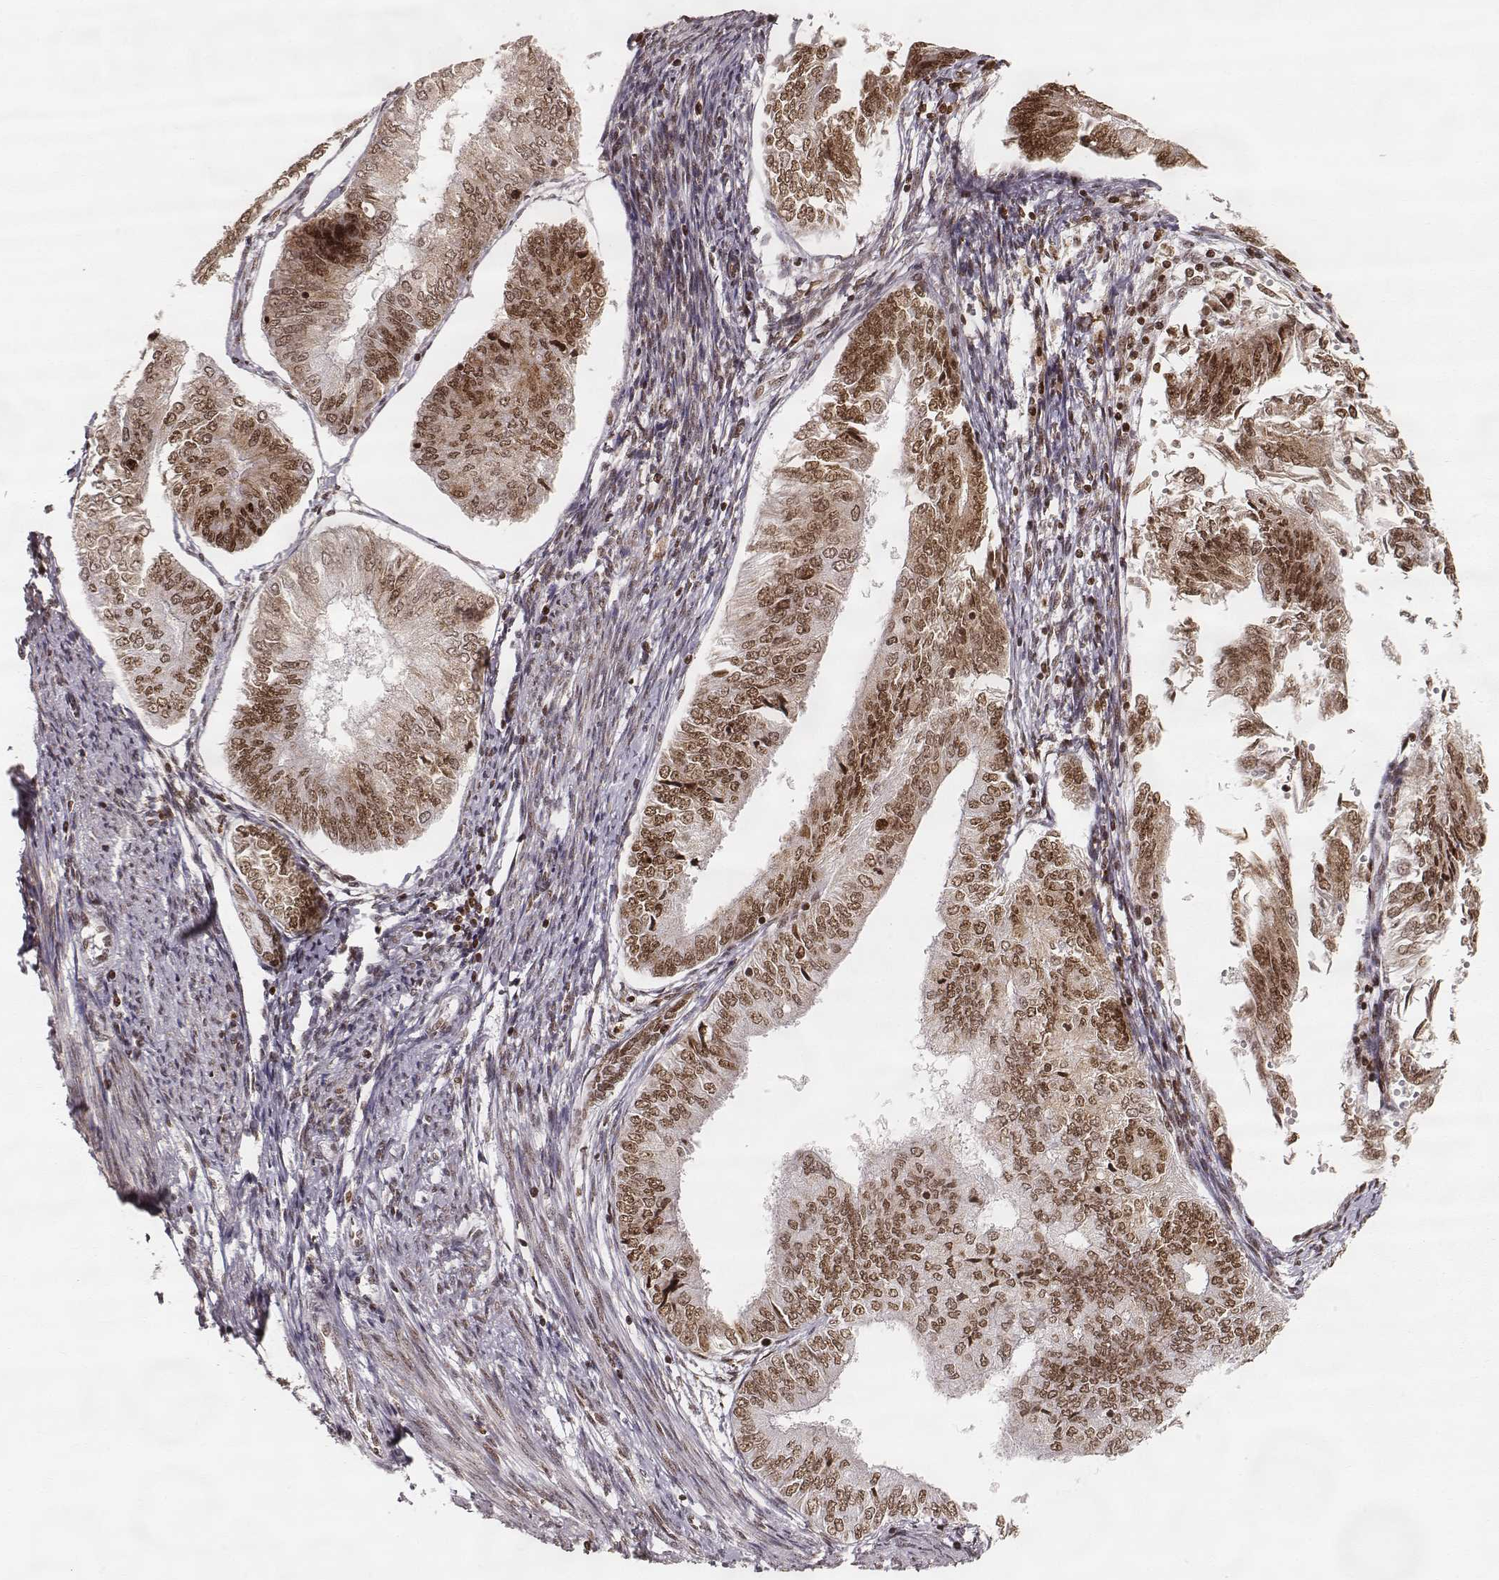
{"staining": {"intensity": "moderate", "quantity": ">75%", "location": "nuclear"}, "tissue": "endometrial cancer", "cell_type": "Tumor cells", "image_type": "cancer", "snomed": [{"axis": "morphology", "description": "Adenocarcinoma, NOS"}, {"axis": "topography", "description": "Endometrium"}], "caption": "This micrograph reveals immunohistochemistry staining of adenocarcinoma (endometrial), with medium moderate nuclear expression in about >75% of tumor cells.", "gene": "PARP1", "patient": {"sex": "female", "age": 58}}